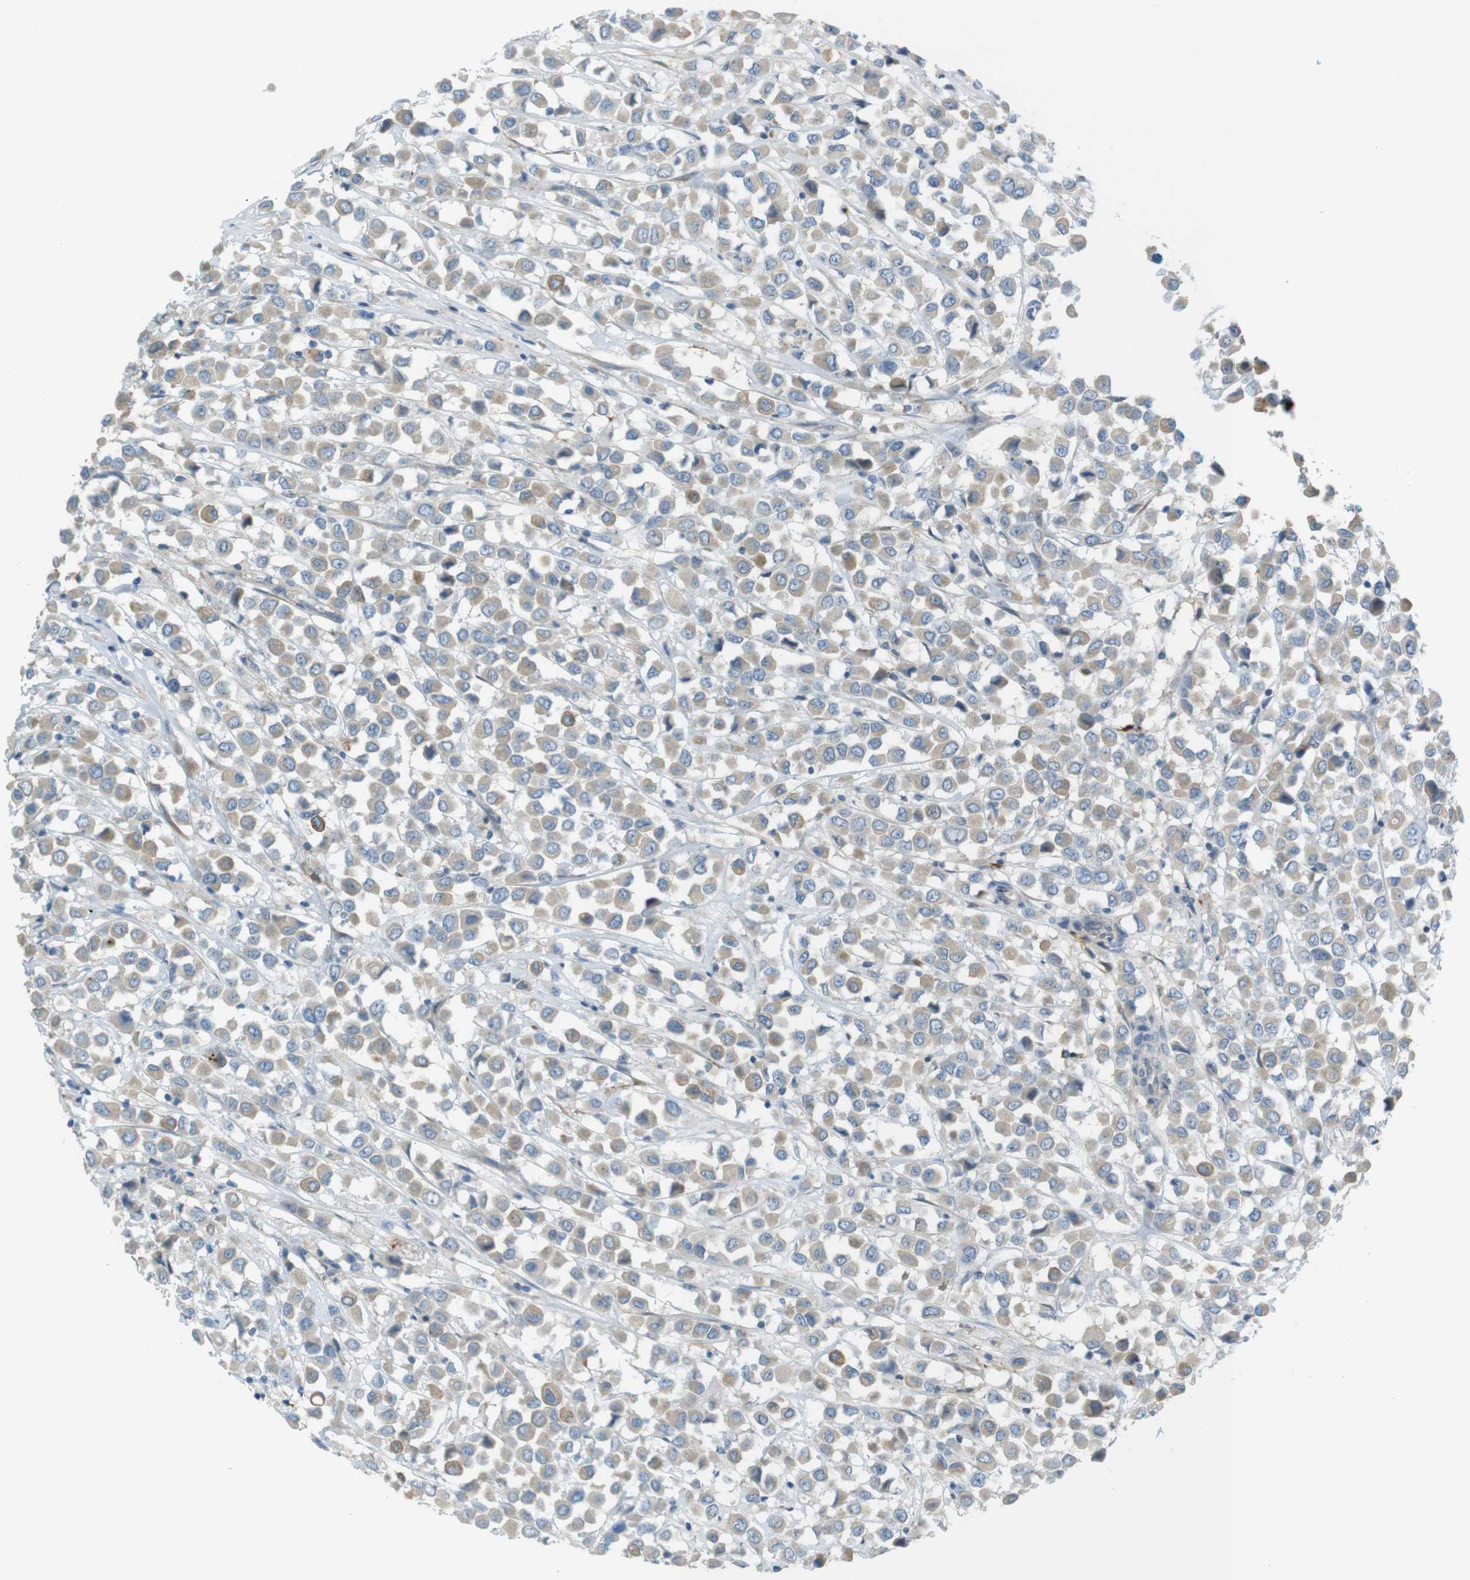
{"staining": {"intensity": "moderate", "quantity": "25%-75%", "location": "cytoplasmic/membranous"}, "tissue": "breast cancer", "cell_type": "Tumor cells", "image_type": "cancer", "snomed": [{"axis": "morphology", "description": "Duct carcinoma"}, {"axis": "topography", "description": "Breast"}], "caption": "The immunohistochemical stain labels moderate cytoplasmic/membranous expression in tumor cells of breast cancer (intraductal carcinoma) tissue.", "gene": "TMEM41B", "patient": {"sex": "female", "age": 61}}